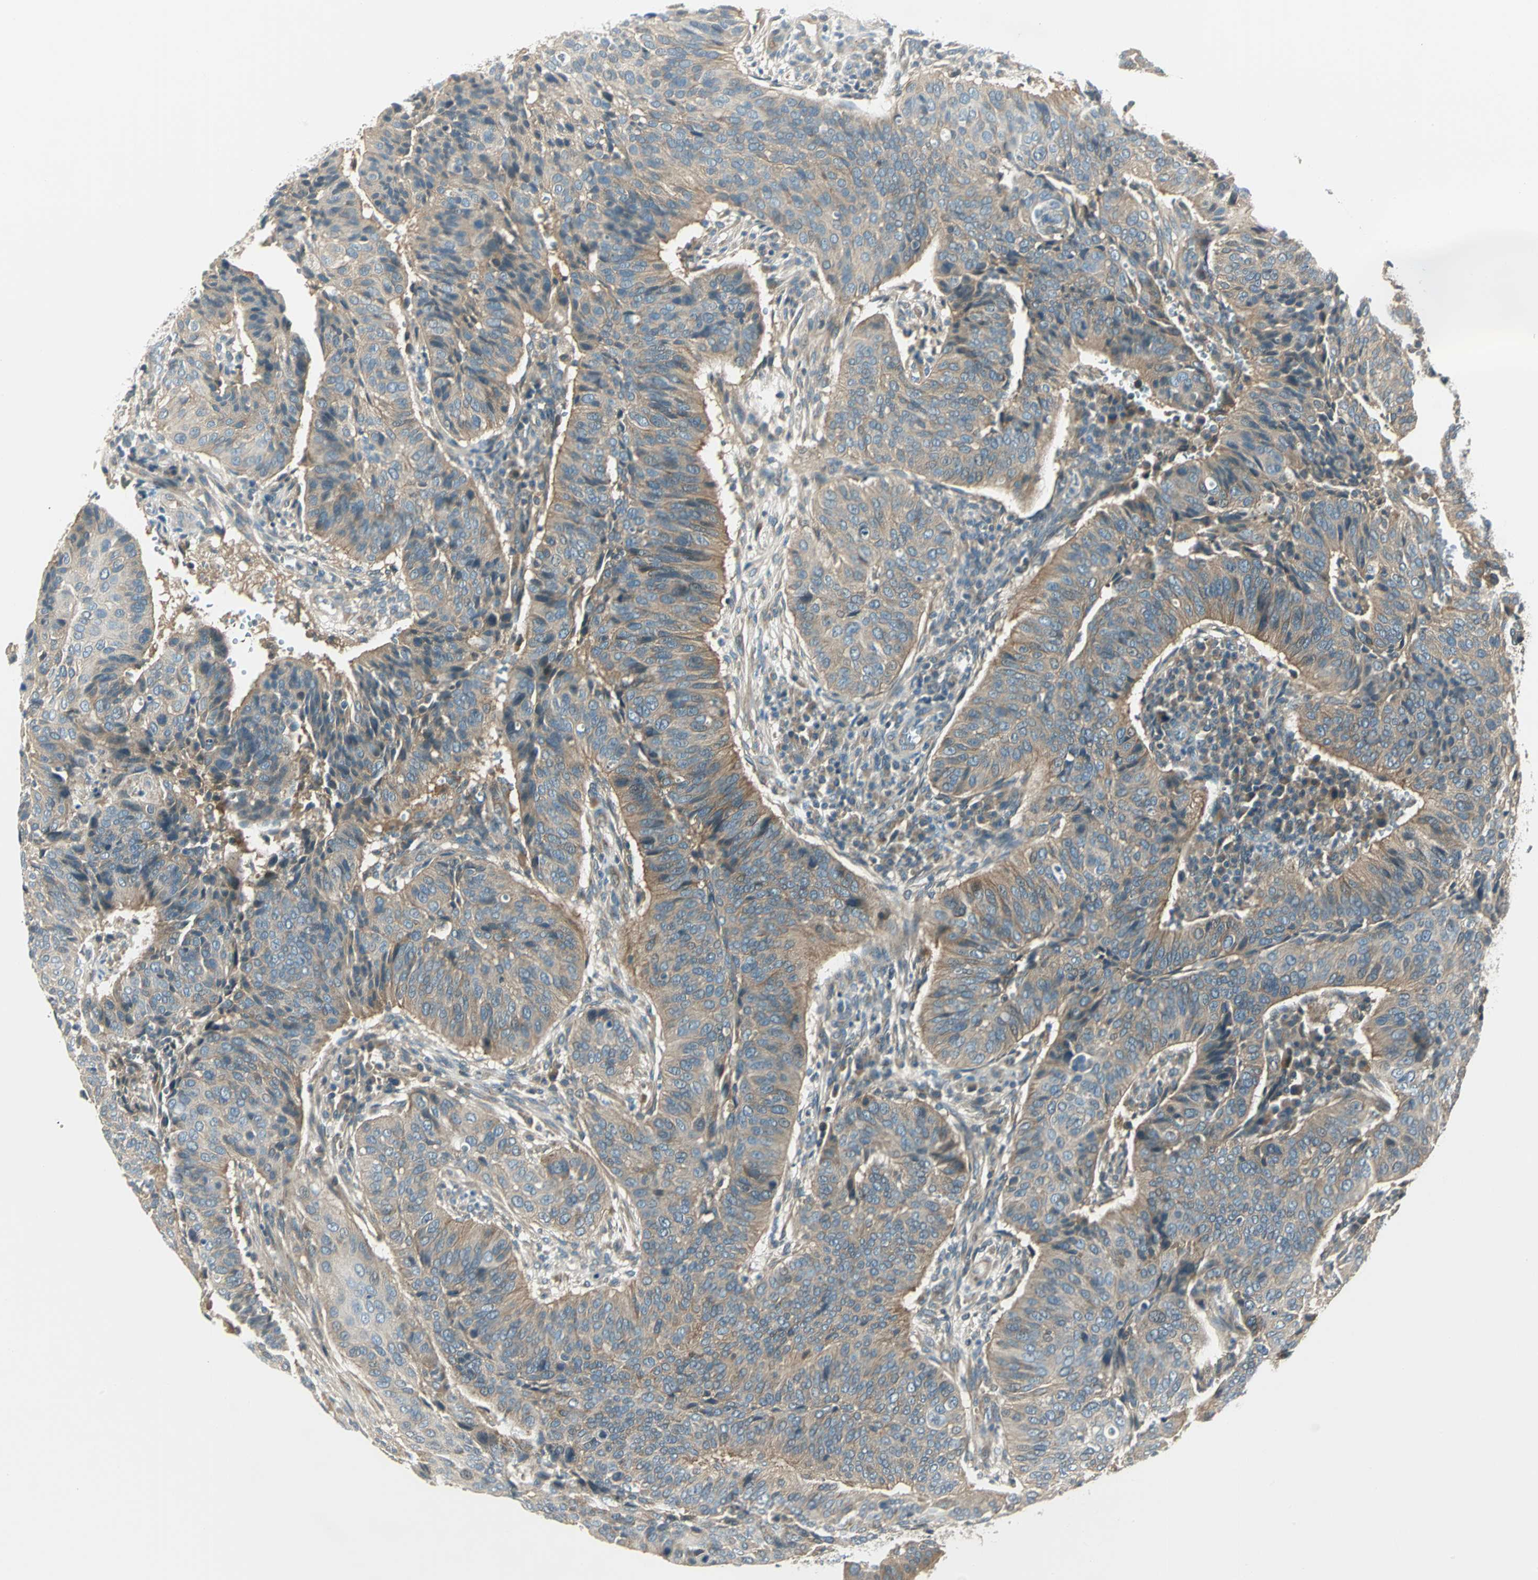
{"staining": {"intensity": "moderate", "quantity": ">75%", "location": "cytoplasmic/membranous"}, "tissue": "cervical cancer", "cell_type": "Tumor cells", "image_type": "cancer", "snomed": [{"axis": "morphology", "description": "Squamous cell carcinoma, NOS"}, {"axis": "topography", "description": "Cervix"}], "caption": "Tumor cells demonstrate medium levels of moderate cytoplasmic/membranous staining in about >75% of cells in cervical cancer.", "gene": "PRKAA1", "patient": {"sex": "female", "age": 39}}